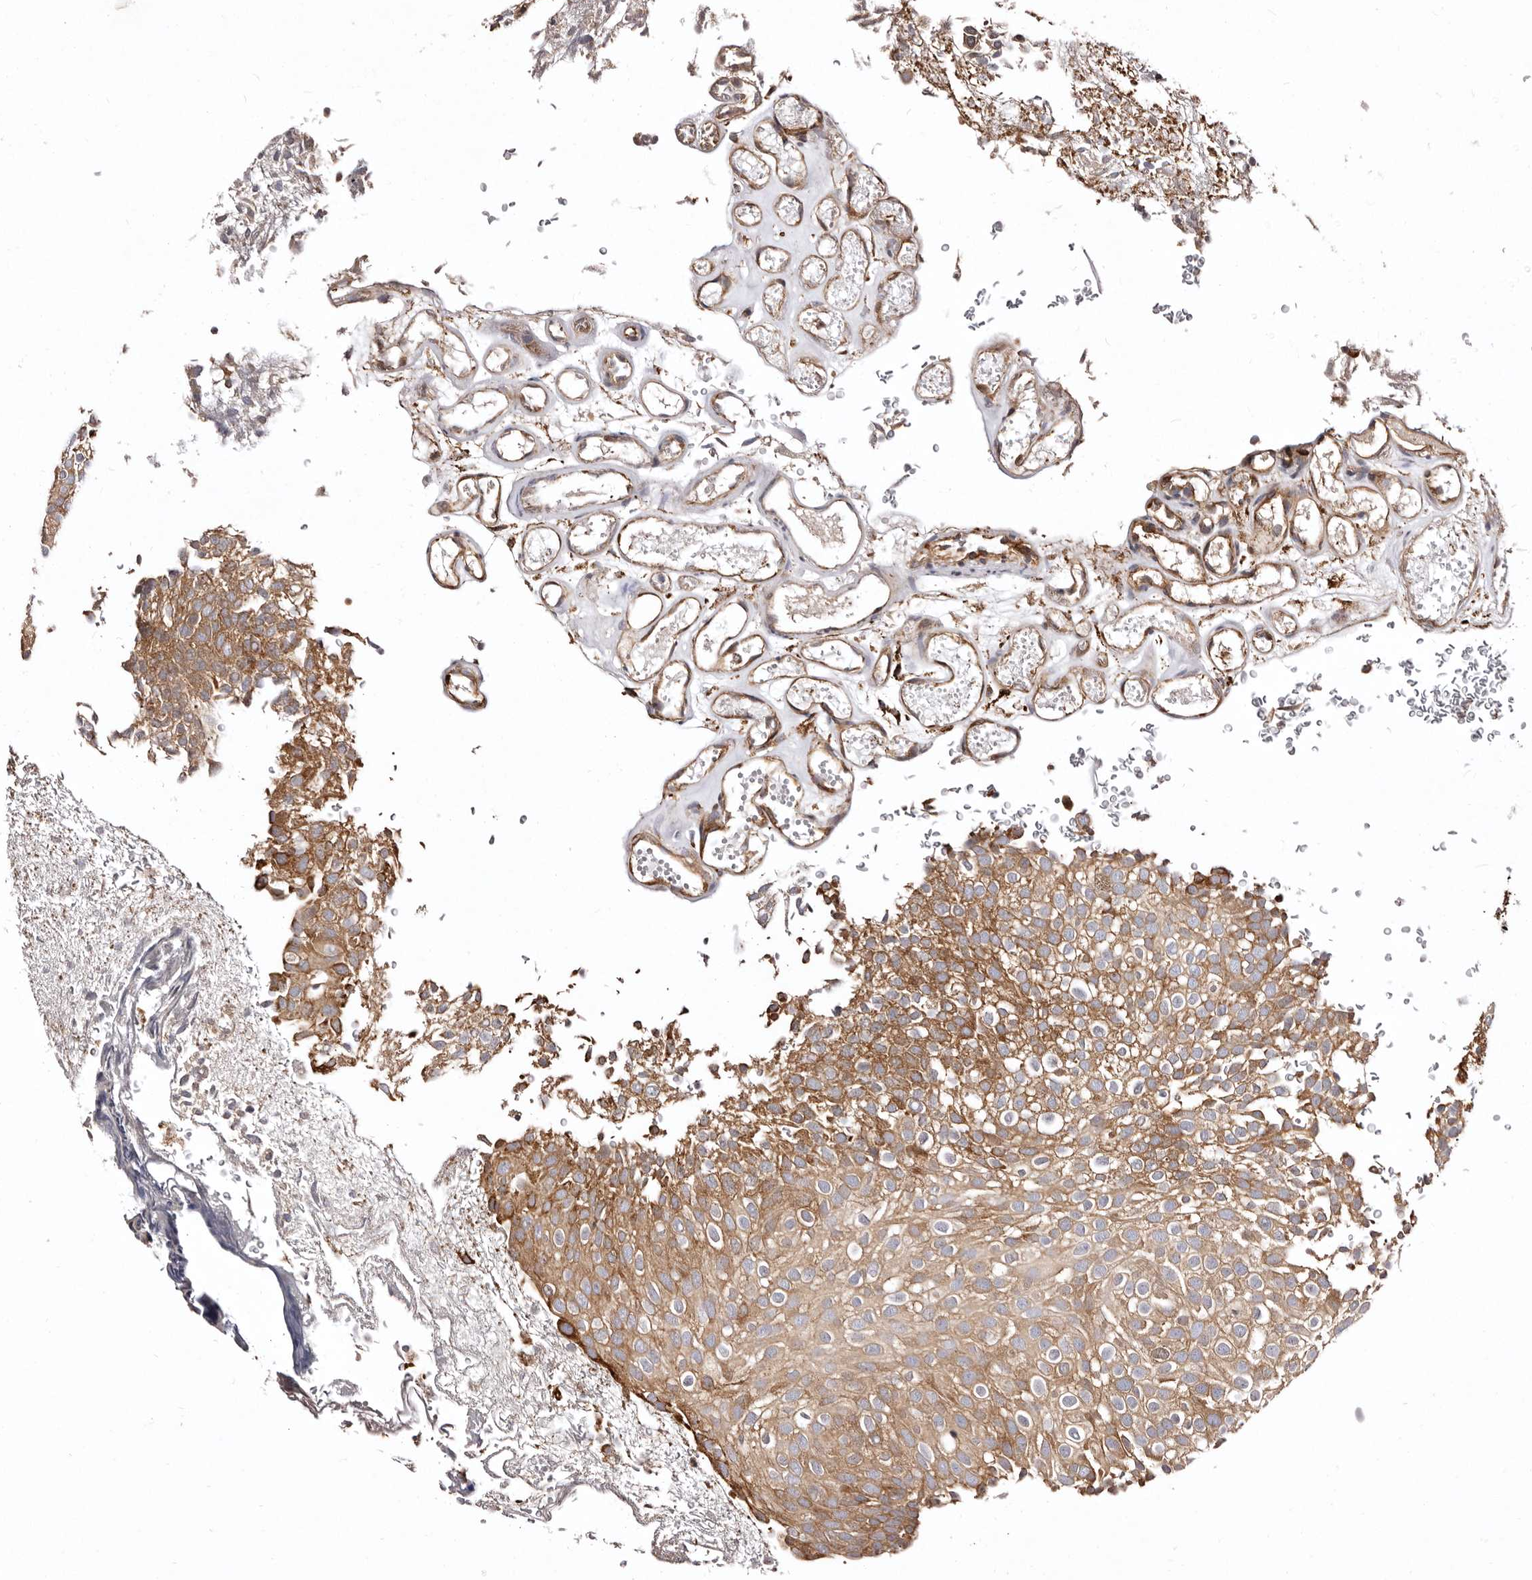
{"staining": {"intensity": "moderate", "quantity": ">75%", "location": "cytoplasmic/membranous"}, "tissue": "urothelial cancer", "cell_type": "Tumor cells", "image_type": "cancer", "snomed": [{"axis": "morphology", "description": "Urothelial carcinoma, Low grade"}, {"axis": "topography", "description": "Urinary bladder"}], "caption": "This histopathology image exhibits IHC staining of urothelial cancer, with medium moderate cytoplasmic/membranous staining in approximately >75% of tumor cells.", "gene": "LUZP1", "patient": {"sex": "male", "age": 78}}